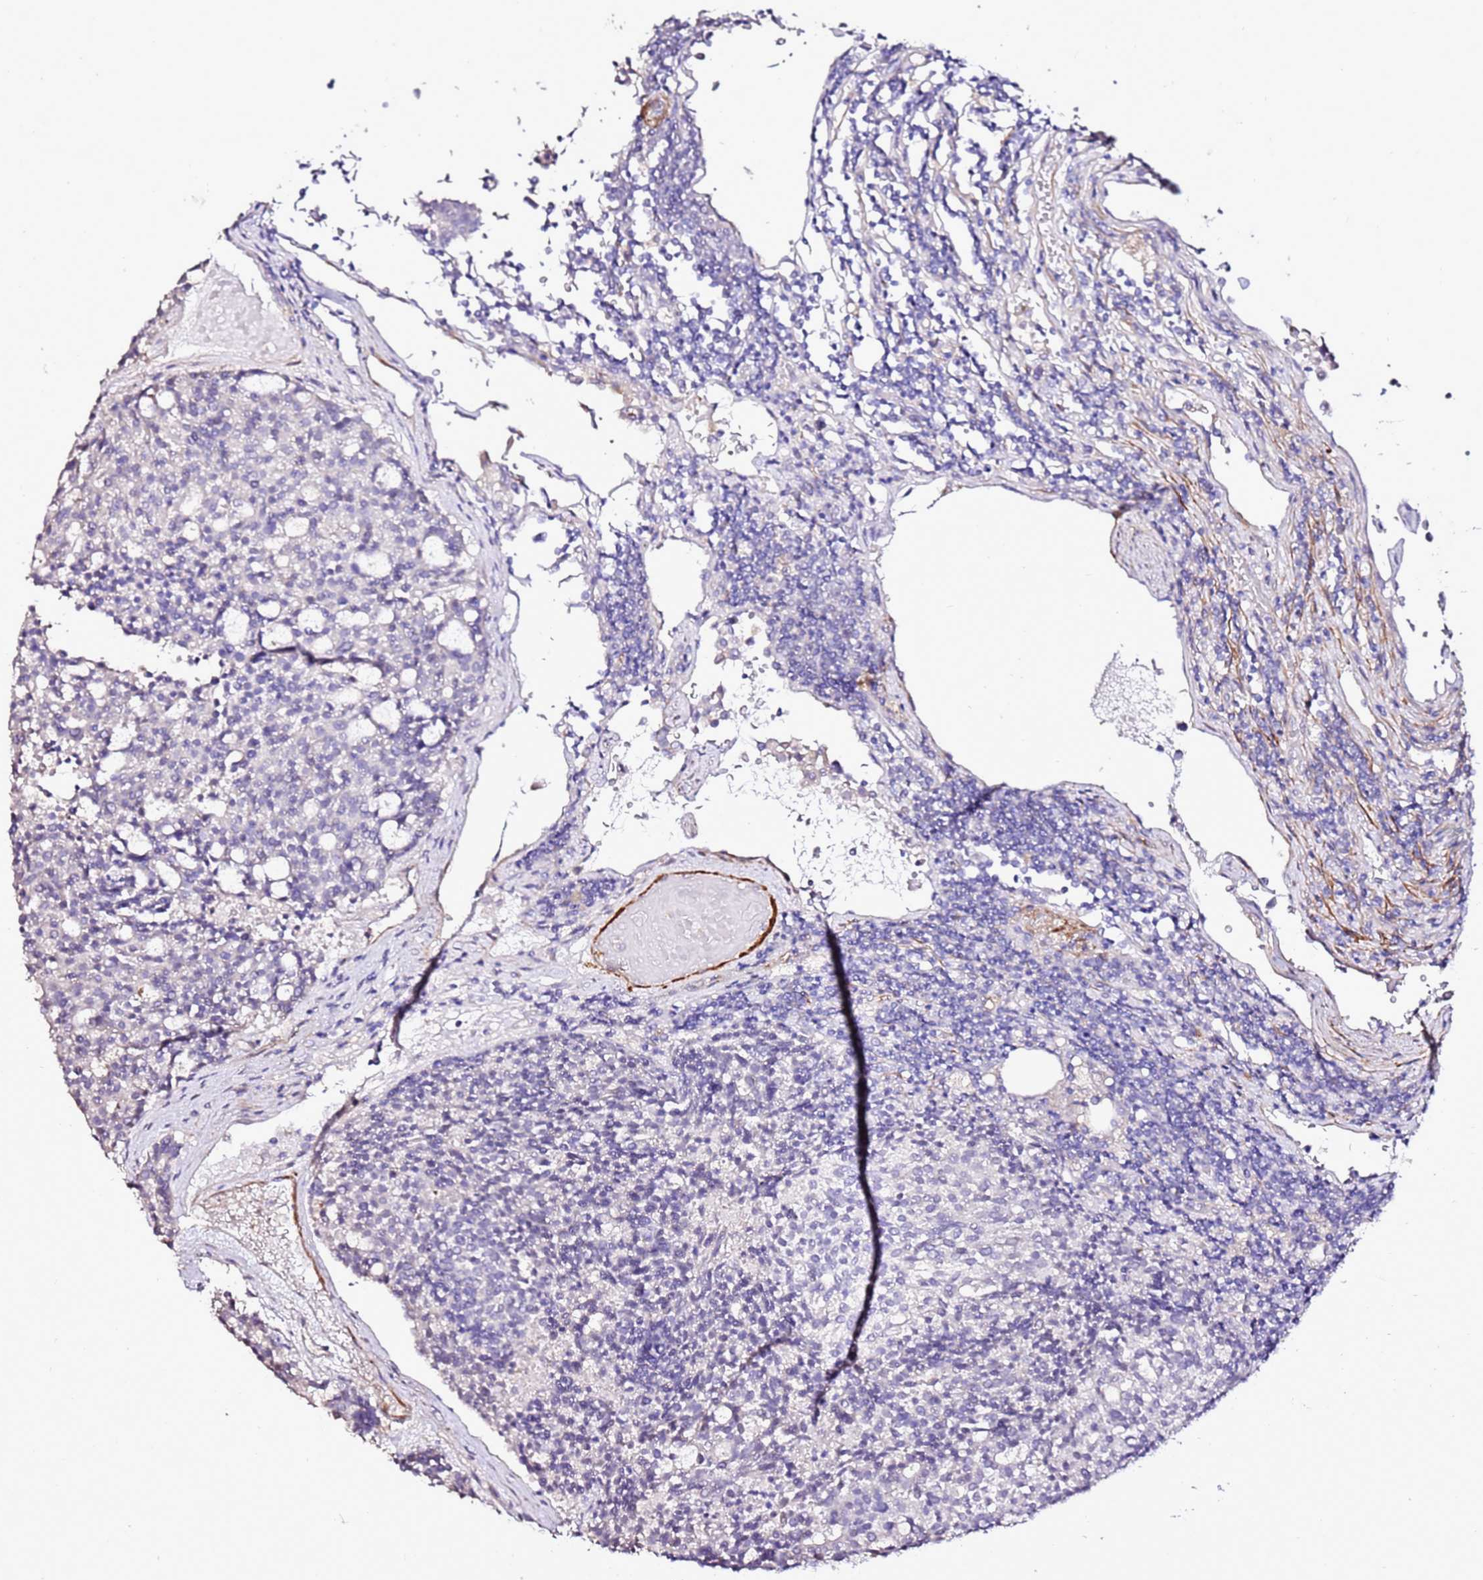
{"staining": {"intensity": "negative", "quantity": "none", "location": "none"}, "tissue": "carcinoid", "cell_type": "Tumor cells", "image_type": "cancer", "snomed": [{"axis": "morphology", "description": "Carcinoid, malignant, NOS"}, {"axis": "topography", "description": "Pancreas"}], "caption": "This is an immunohistochemistry (IHC) photomicrograph of carcinoid. There is no staining in tumor cells.", "gene": "ART5", "patient": {"sex": "female", "age": 54}}